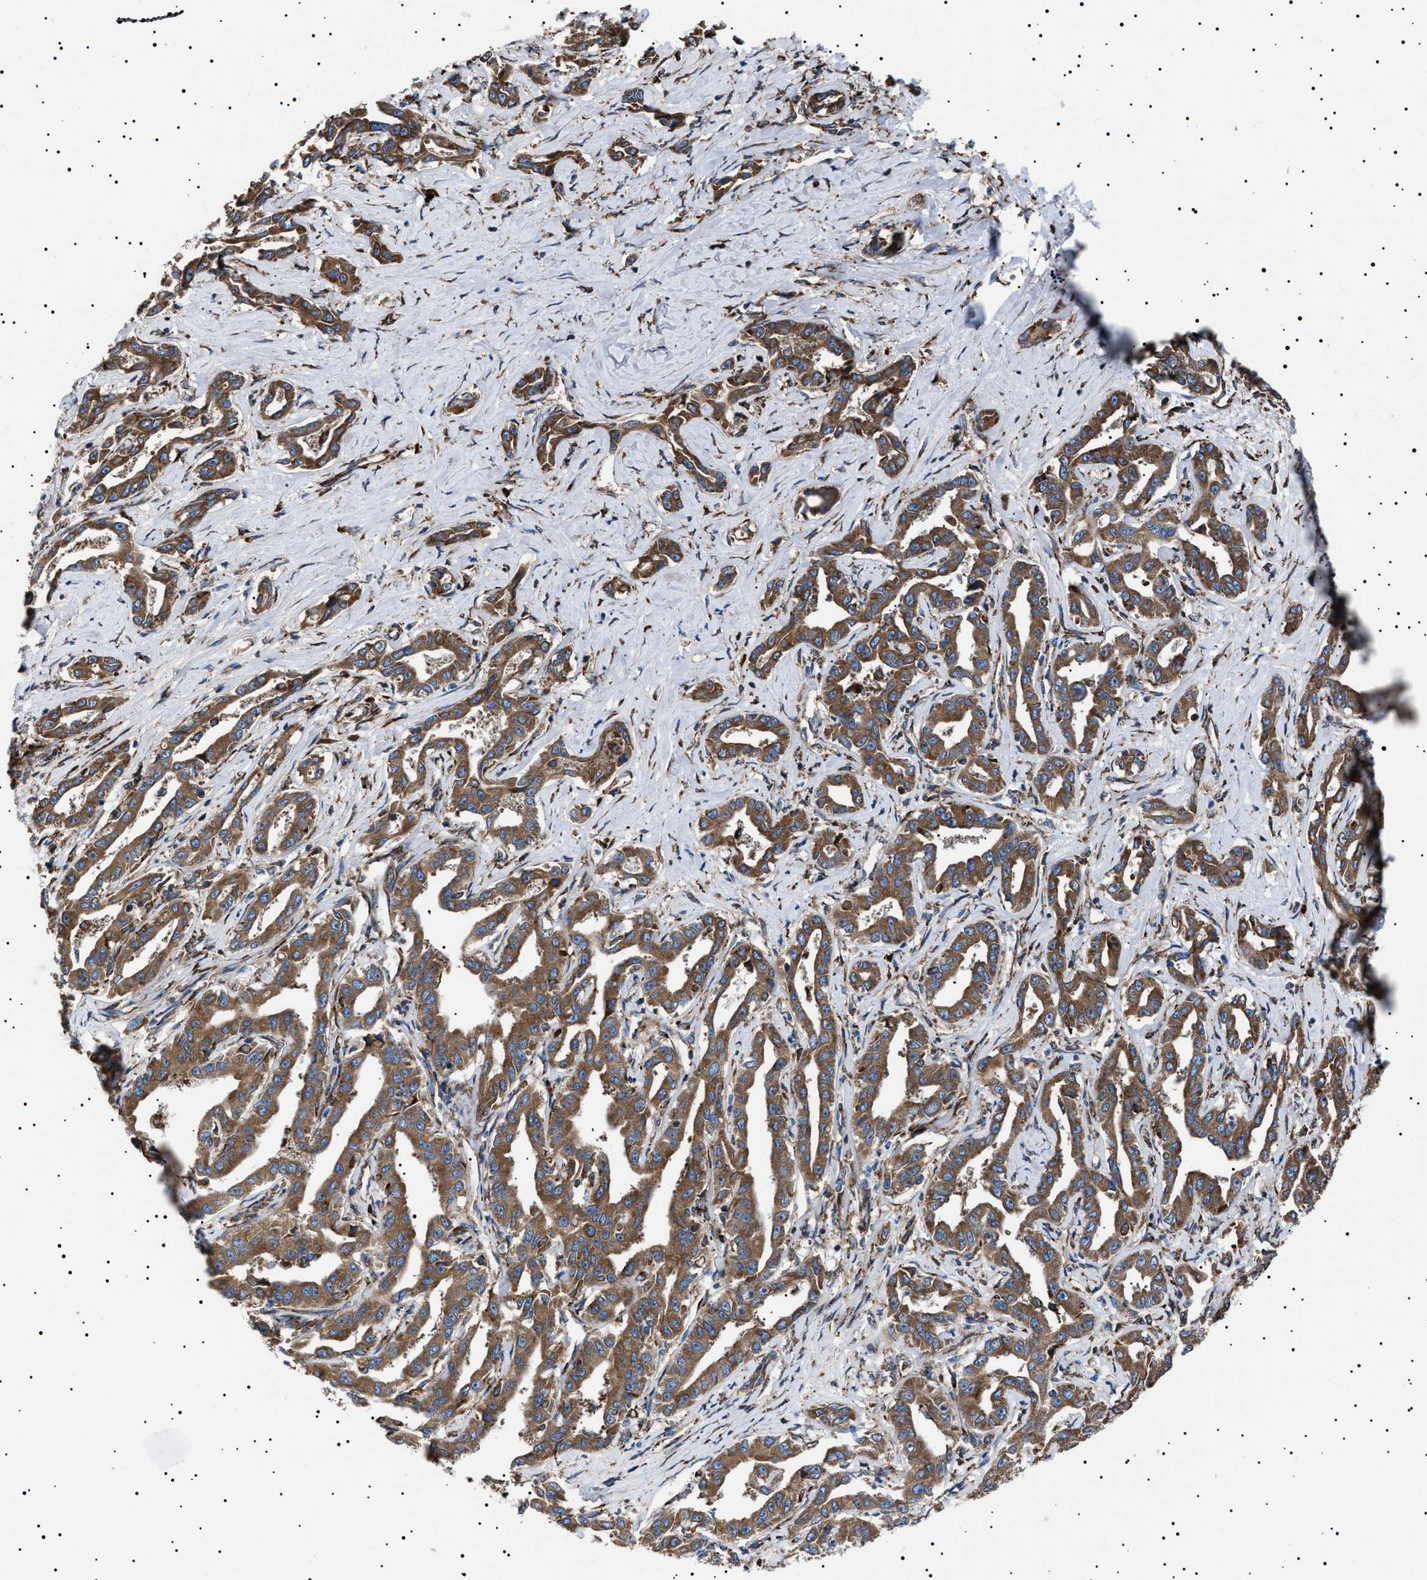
{"staining": {"intensity": "moderate", "quantity": ">75%", "location": "cytoplasmic/membranous"}, "tissue": "liver cancer", "cell_type": "Tumor cells", "image_type": "cancer", "snomed": [{"axis": "morphology", "description": "Cholangiocarcinoma"}, {"axis": "topography", "description": "Liver"}], "caption": "This image reveals IHC staining of human cholangiocarcinoma (liver), with medium moderate cytoplasmic/membranous expression in approximately >75% of tumor cells.", "gene": "TOP1MT", "patient": {"sex": "male", "age": 59}}